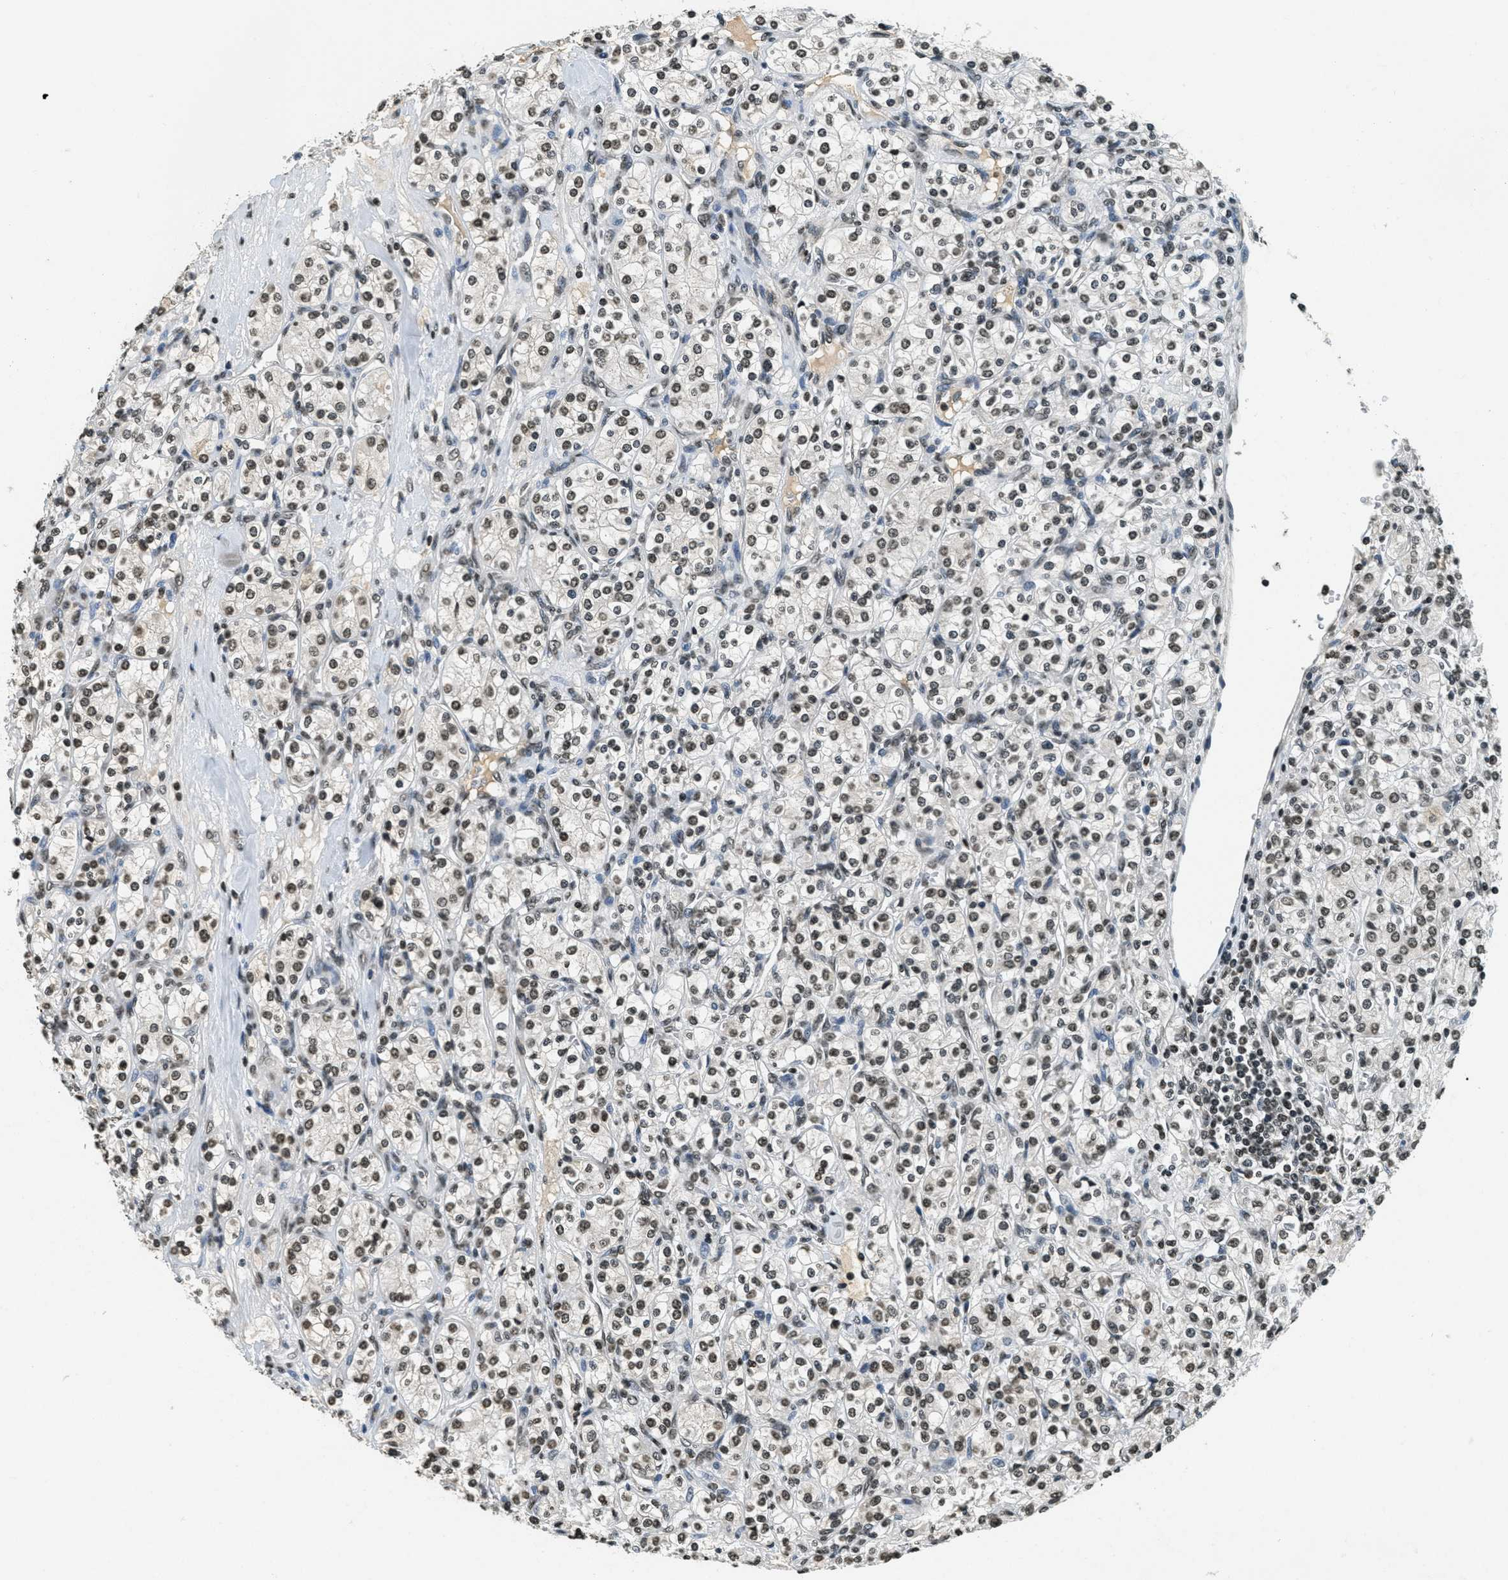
{"staining": {"intensity": "moderate", "quantity": ">75%", "location": "nuclear"}, "tissue": "renal cancer", "cell_type": "Tumor cells", "image_type": "cancer", "snomed": [{"axis": "morphology", "description": "Adenocarcinoma, NOS"}, {"axis": "topography", "description": "Kidney"}], "caption": "Approximately >75% of tumor cells in renal cancer display moderate nuclear protein expression as visualized by brown immunohistochemical staining.", "gene": "LDB2", "patient": {"sex": "male", "age": 77}}